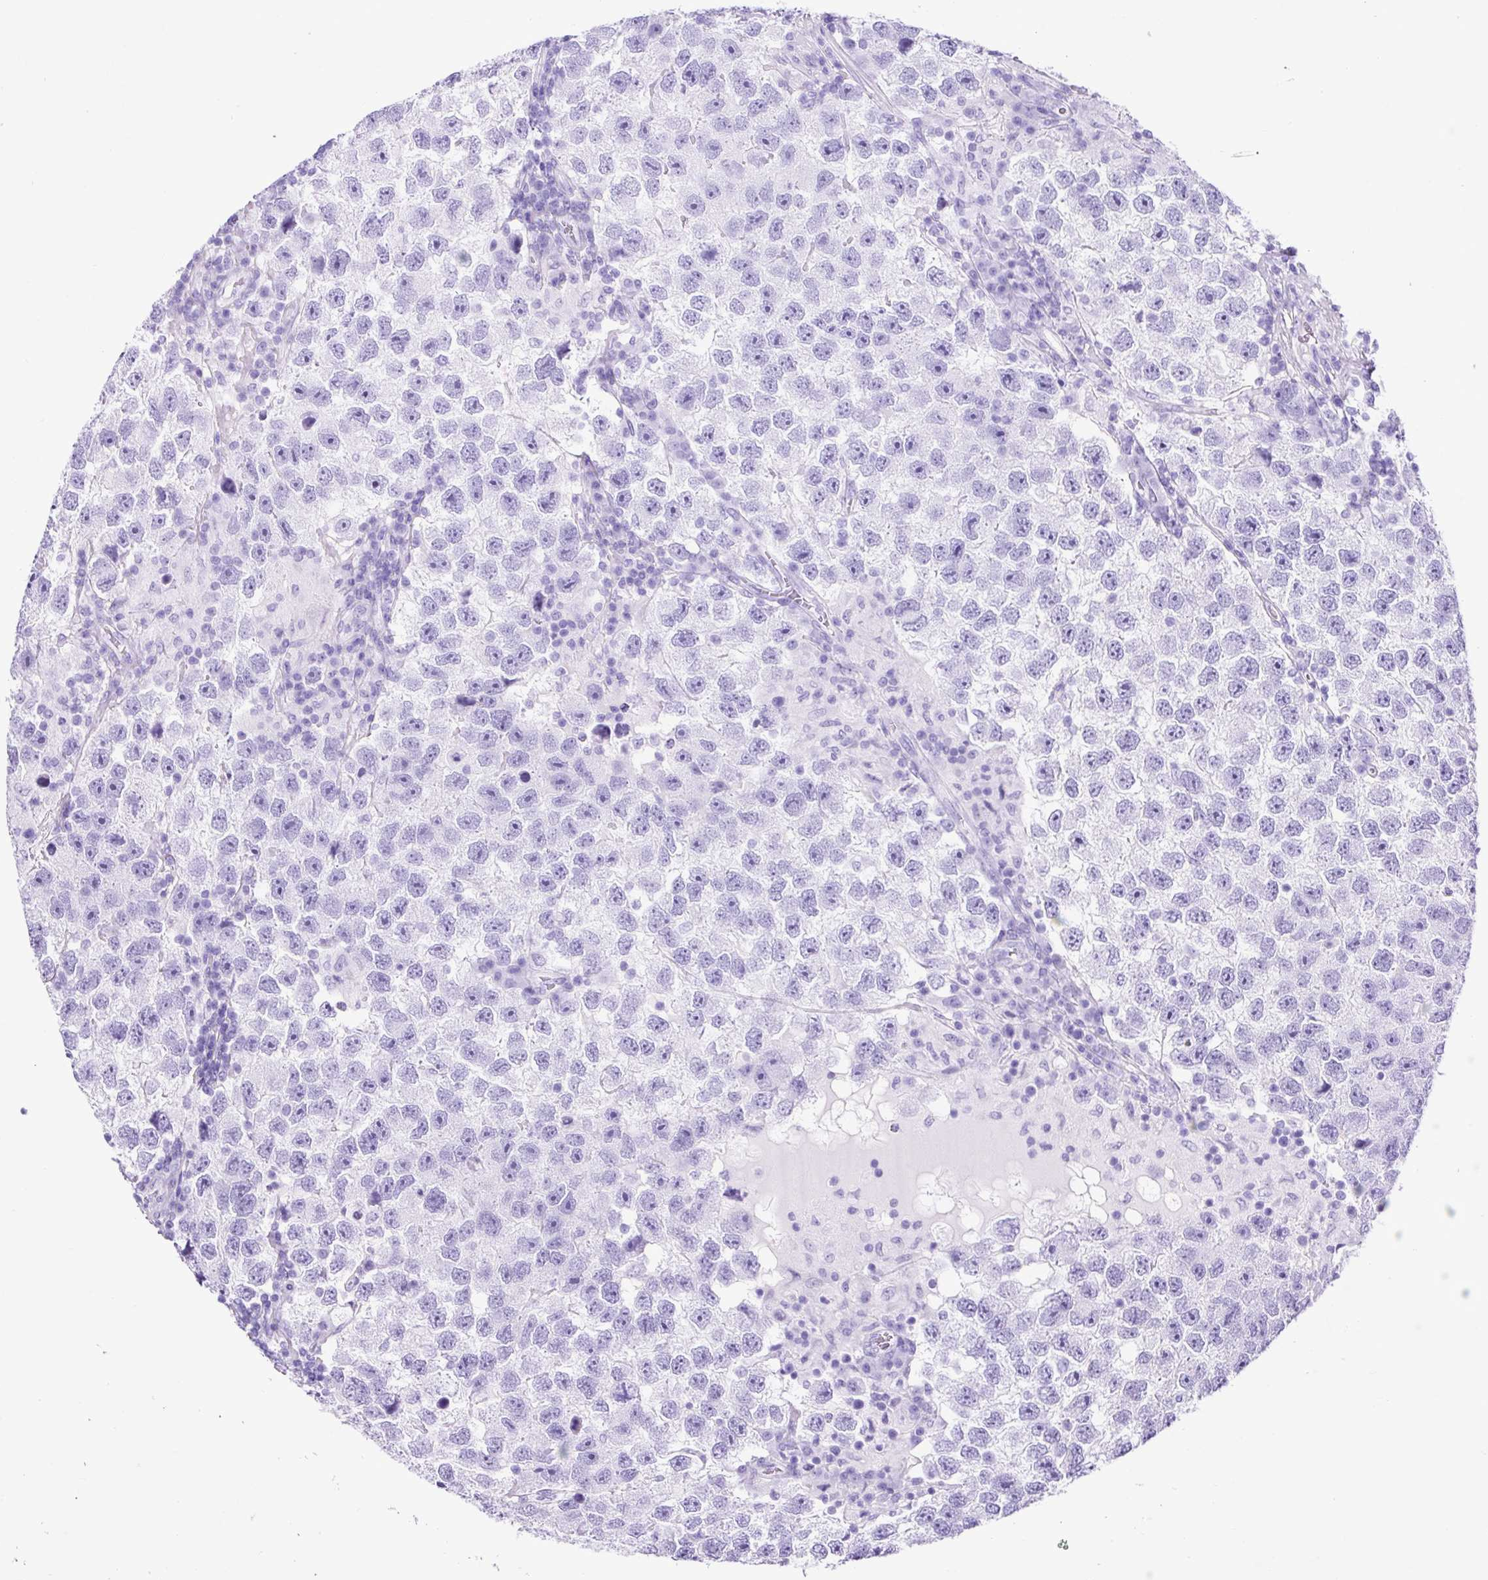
{"staining": {"intensity": "negative", "quantity": "none", "location": "none"}, "tissue": "testis cancer", "cell_type": "Tumor cells", "image_type": "cancer", "snomed": [{"axis": "morphology", "description": "Seminoma, NOS"}, {"axis": "topography", "description": "Testis"}], "caption": "Immunohistochemistry micrograph of neoplastic tissue: testis cancer stained with DAB exhibits no significant protein staining in tumor cells. (Stains: DAB immunohistochemistry with hematoxylin counter stain, Microscopy: brightfield microscopy at high magnification).", "gene": "CEL", "patient": {"sex": "male", "age": 26}}